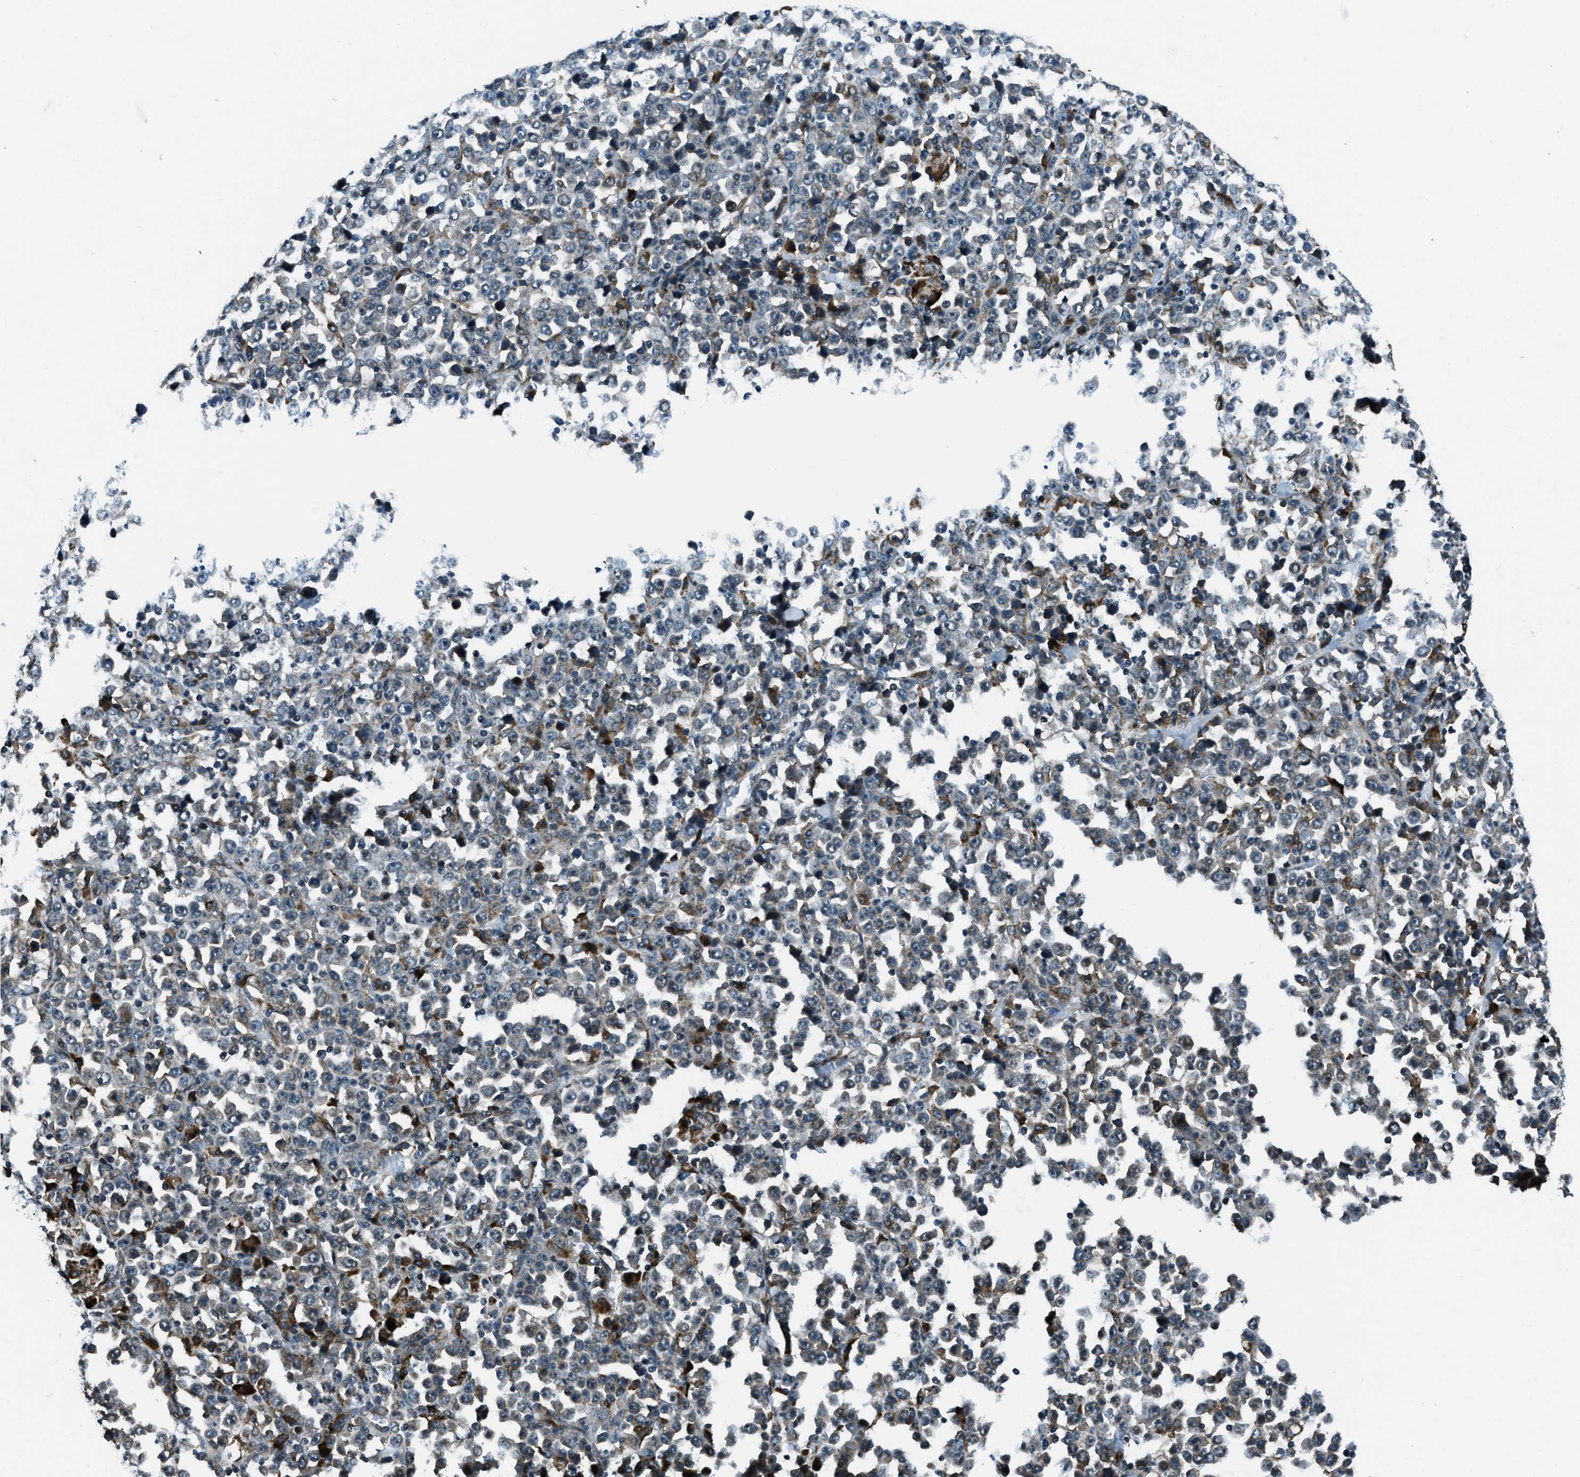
{"staining": {"intensity": "negative", "quantity": "none", "location": "none"}, "tissue": "stomach cancer", "cell_type": "Tumor cells", "image_type": "cancer", "snomed": [{"axis": "morphology", "description": "Normal tissue, NOS"}, {"axis": "morphology", "description": "Adenocarcinoma, NOS"}, {"axis": "topography", "description": "Stomach, upper"}, {"axis": "topography", "description": "Stomach"}], "caption": "Micrograph shows no significant protein staining in tumor cells of stomach adenocarcinoma.", "gene": "ACTL9", "patient": {"sex": "male", "age": 59}}